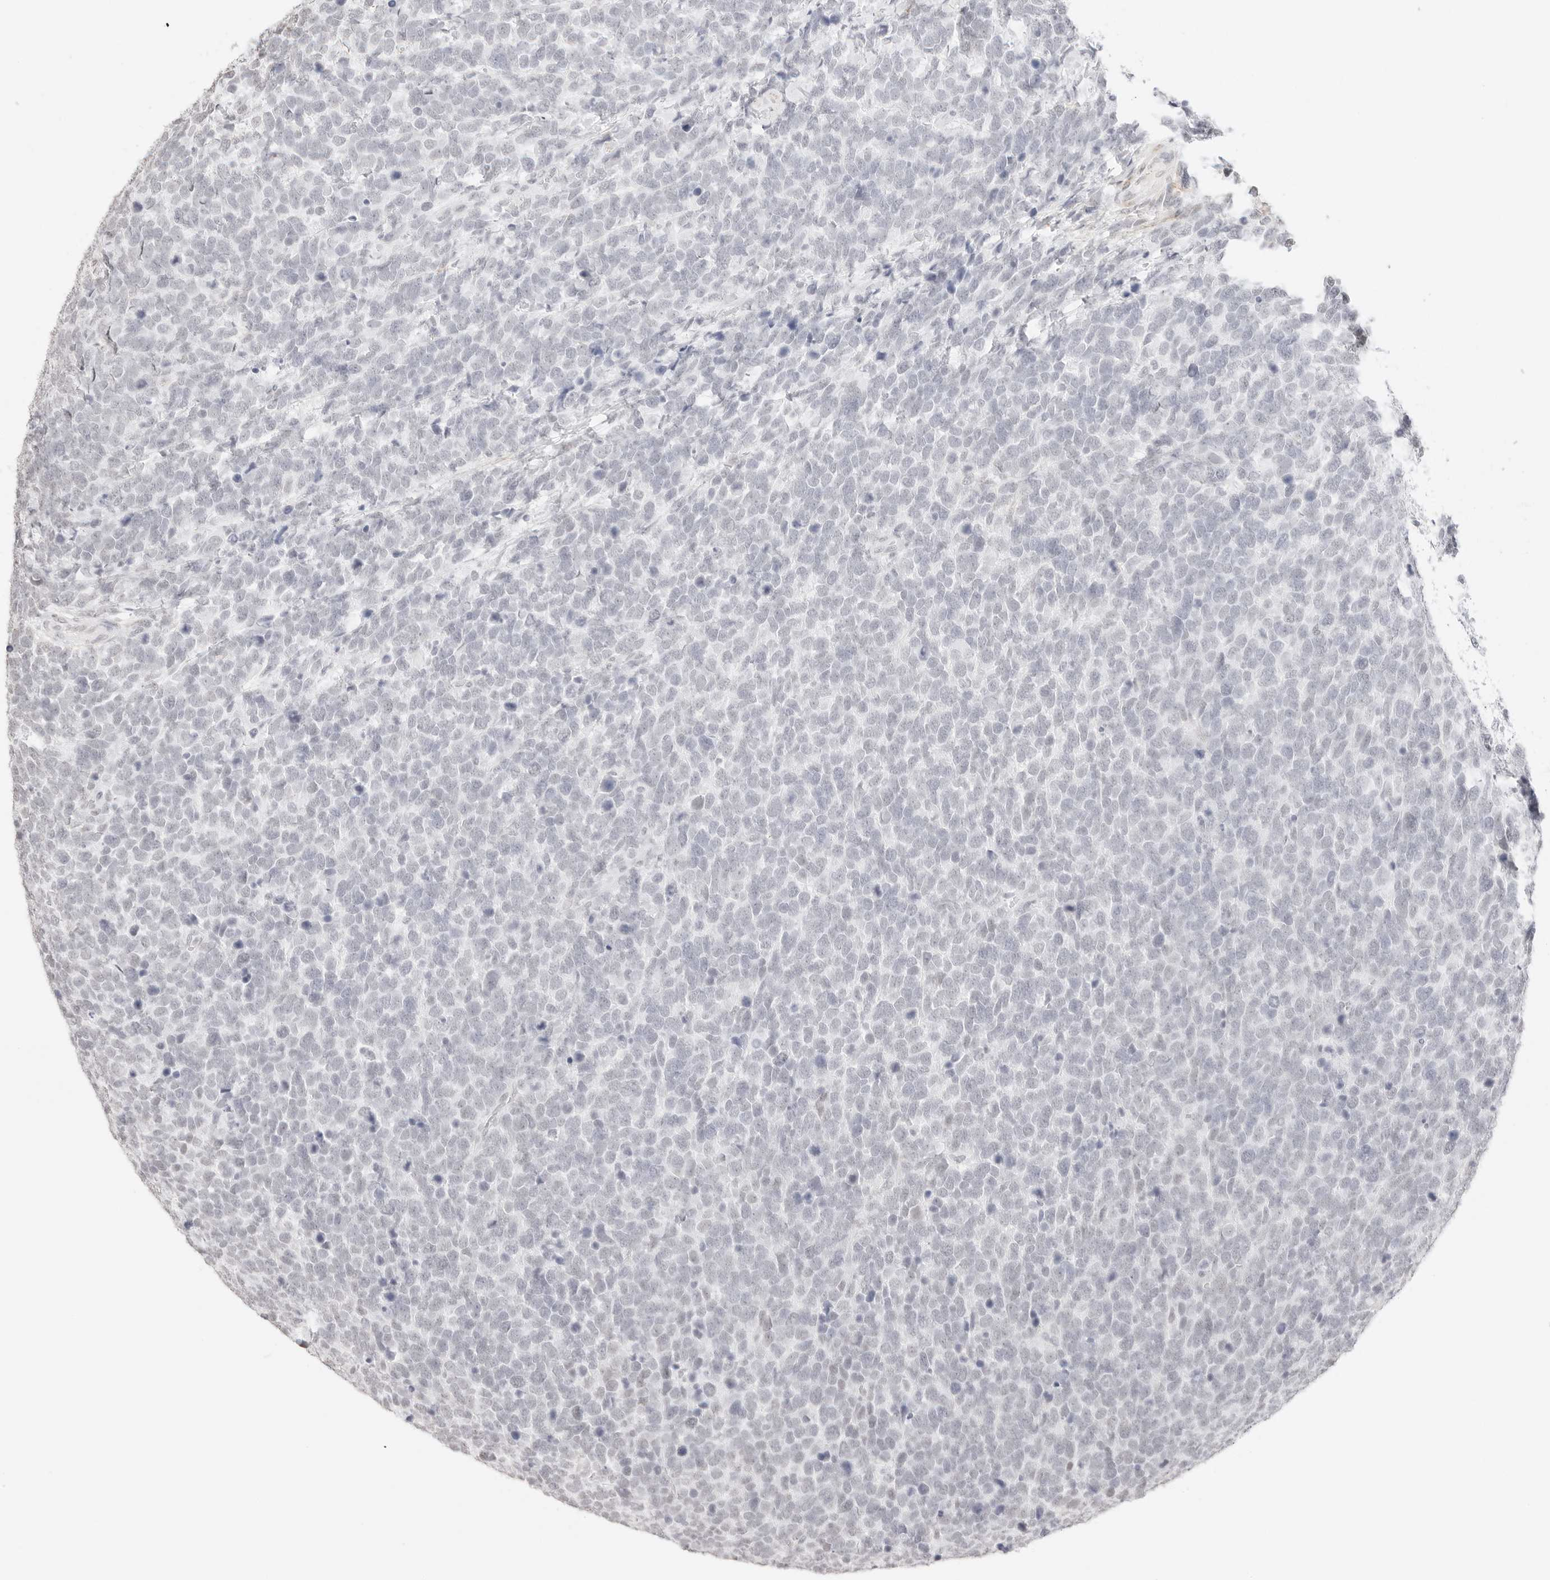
{"staining": {"intensity": "negative", "quantity": "none", "location": "none"}, "tissue": "urothelial cancer", "cell_type": "Tumor cells", "image_type": "cancer", "snomed": [{"axis": "morphology", "description": "Urothelial carcinoma, High grade"}, {"axis": "topography", "description": "Urinary bladder"}], "caption": "There is no significant positivity in tumor cells of high-grade urothelial carcinoma.", "gene": "FBLN5", "patient": {"sex": "female", "age": 82}}